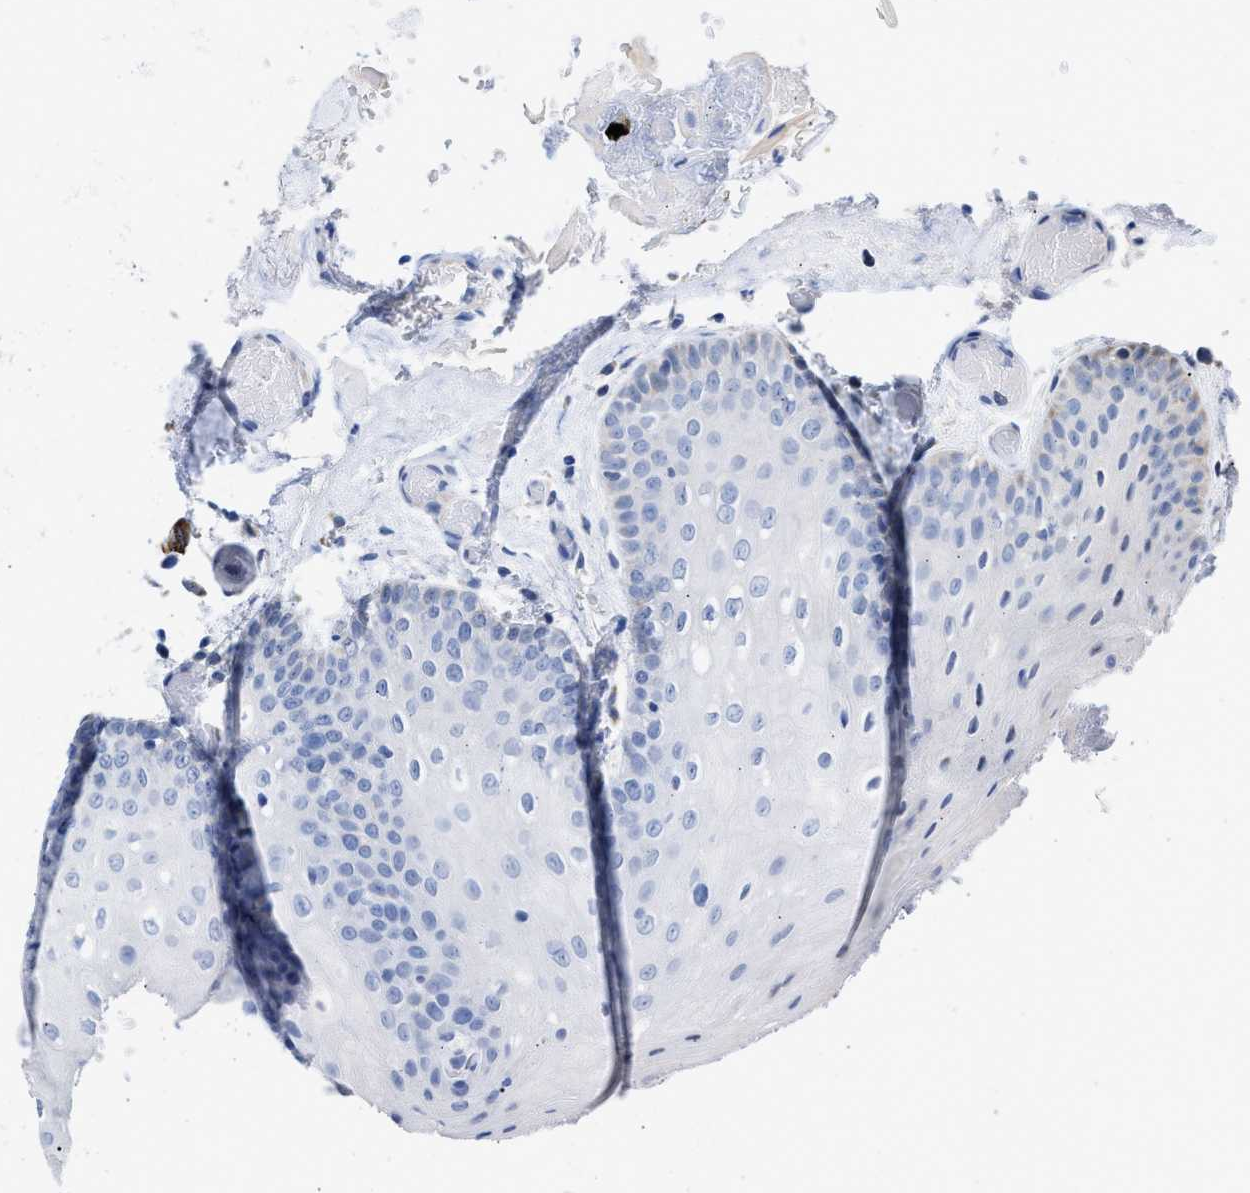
{"staining": {"intensity": "moderate", "quantity": "<25%", "location": "cytoplasmic/membranous"}, "tissue": "oral mucosa", "cell_type": "Squamous epithelial cells", "image_type": "normal", "snomed": [{"axis": "morphology", "description": "Normal tissue, NOS"}, {"axis": "morphology", "description": "Squamous cell carcinoma, NOS"}, {"axis": "topography", "description": "Oral tissue"}, {"axis": "topography", "description": "Head-Neck"}], "caption": "Approximately <25% of squamous epithelial cells in normal oral mucosa demonstrate moderate cytoplasmic/membranous protein expression as visualized by brown immunohistochemical staining.", "gene": "JAG1", "patient": {"sex": "male", "age": 71}}